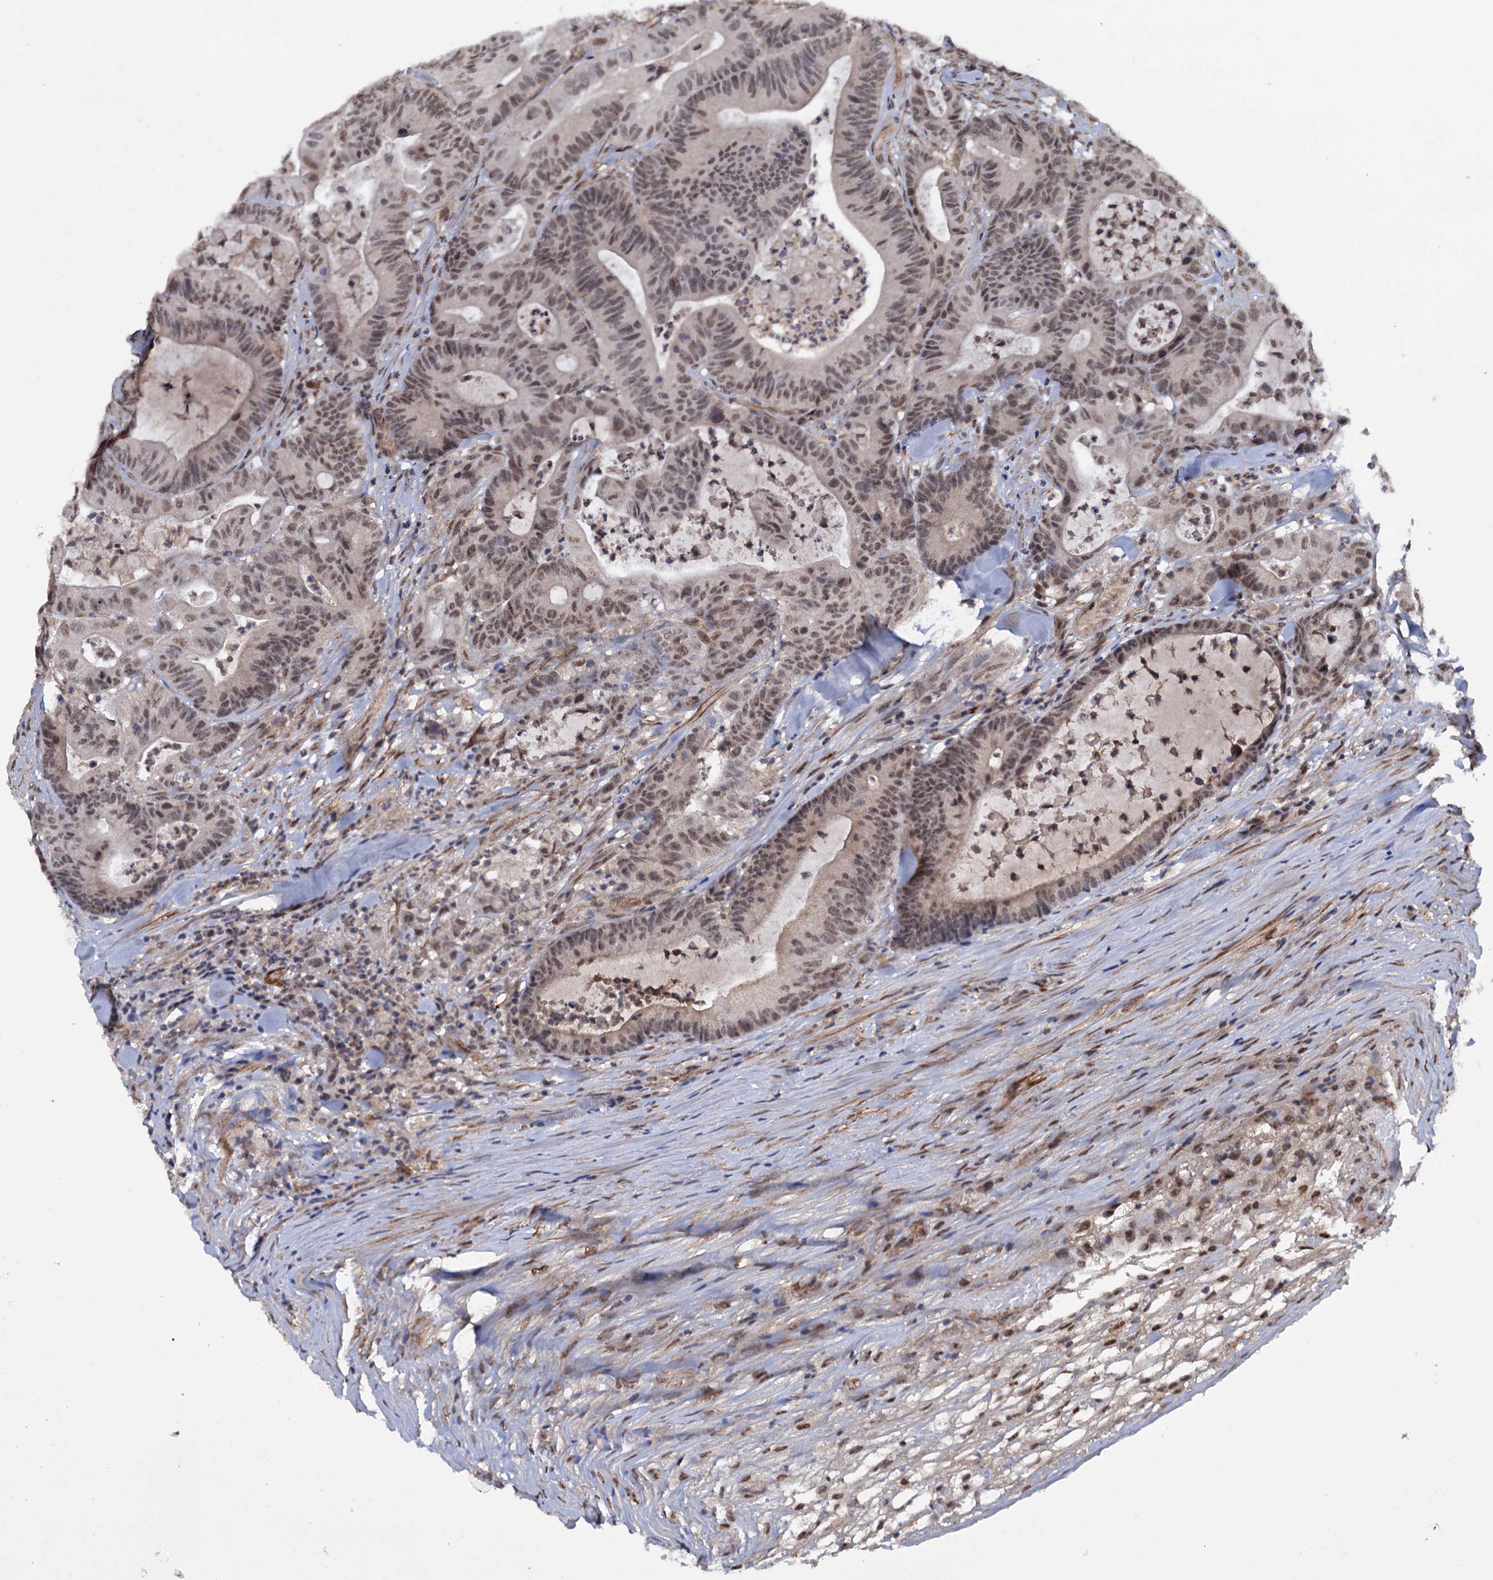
{"staining": {"intensity": "moderate", "quantity": "<25%", "location": "nuclear"}, "tissue": "colorectal cancer", "cell_type": "Tumor cells", "image_type": "cancer", "snomed": [{"axis": "morphology", "description": "Adenocarcinoma, NOS"}, {"axis": "topography", "description": "Colon"}], "caption": "Brown immunohistochemical staining in colorectal cancer (adenocarcinoma) demonstrates moderate nuclear positivity in about <25% of tumor cells.", "gene": "TBC1D12", "patient": {"sex": "female", "age": 84}}